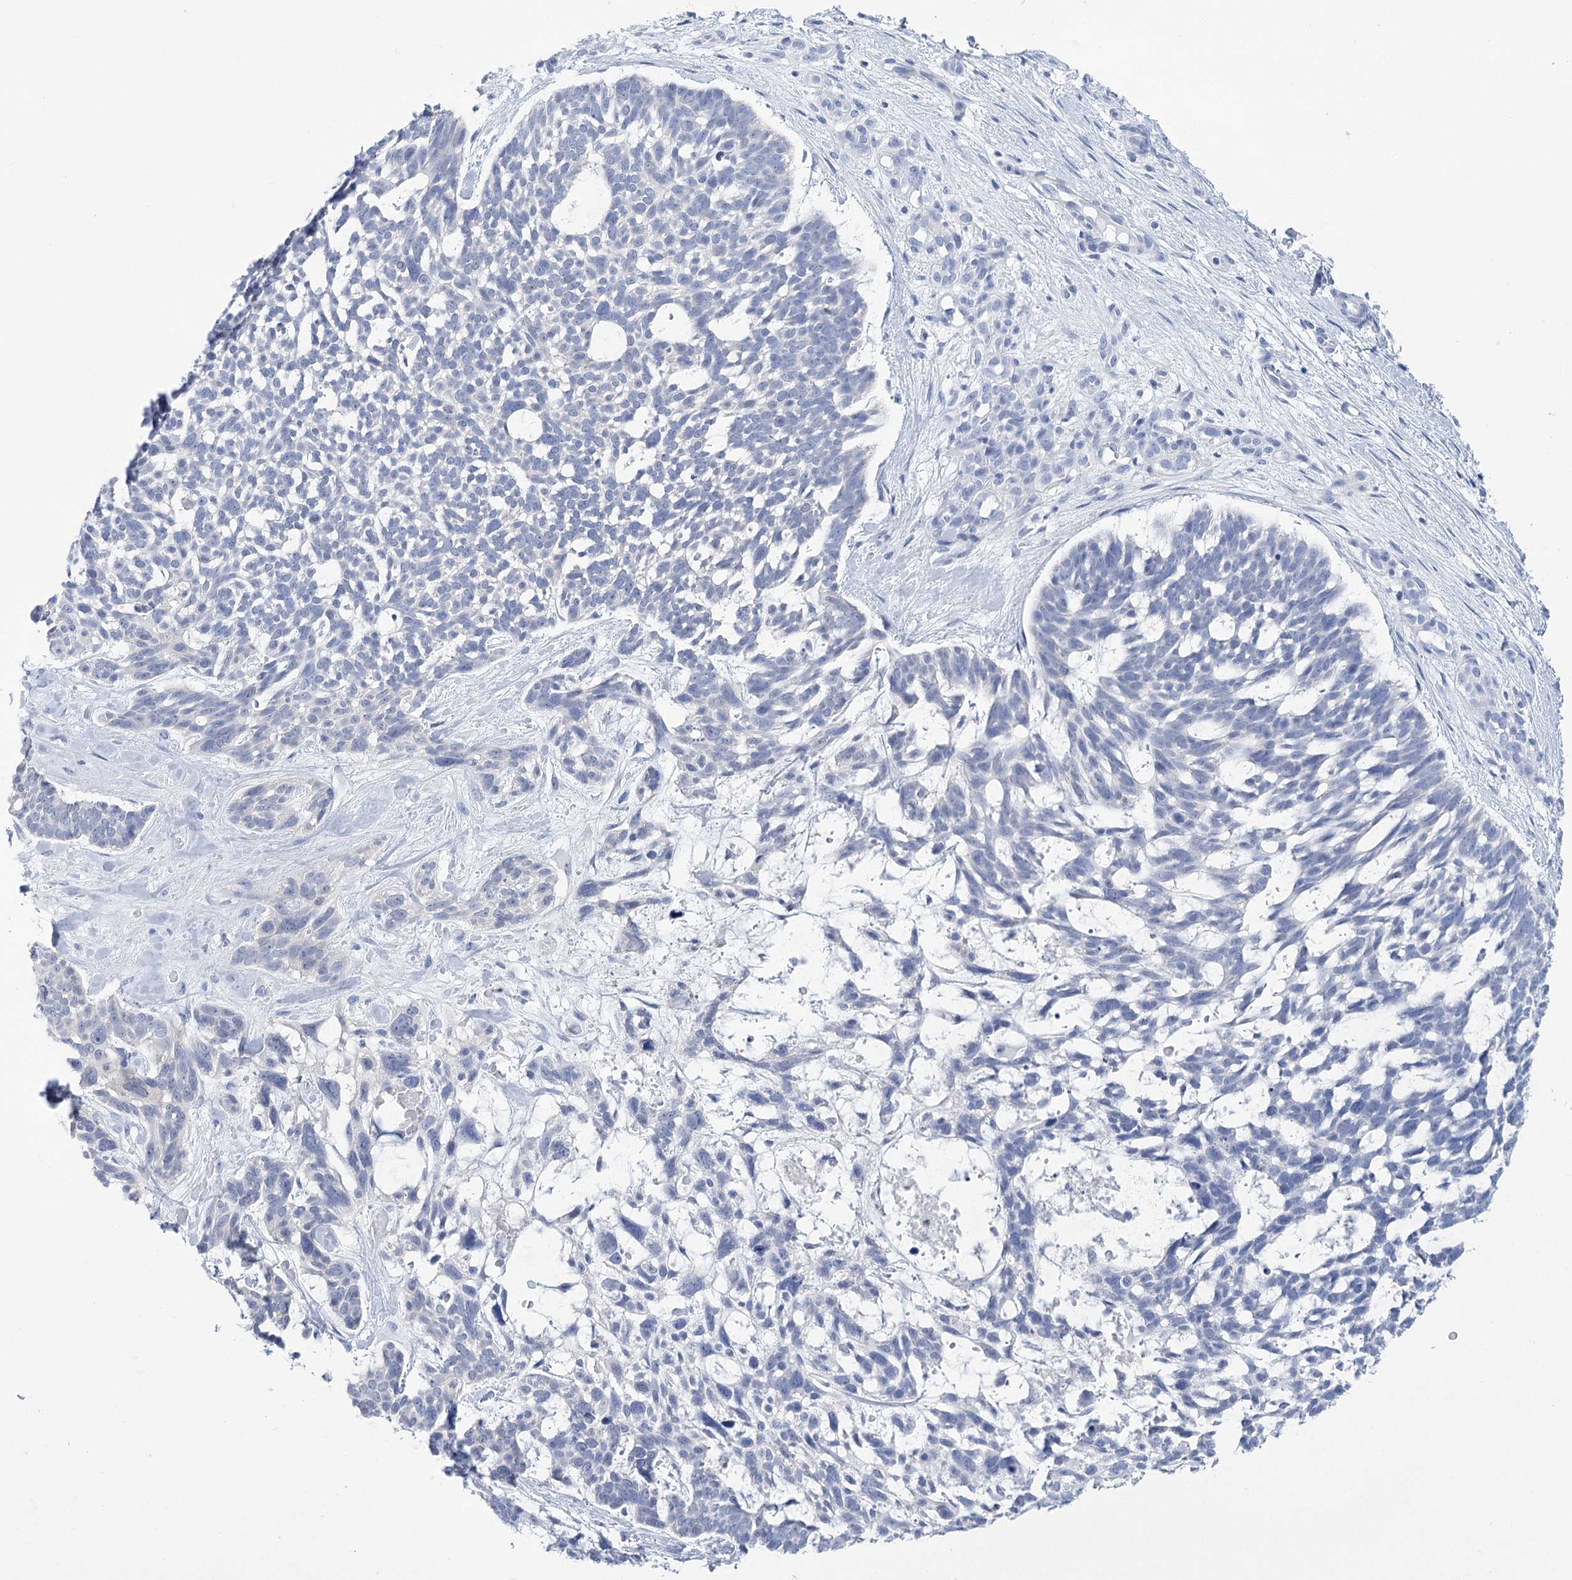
{"staining": {"intensity": "negative", "quantity": "none", "location": "none"}, "tissue": "skin cancer", "cell_type": "Tumor cells", "image_type": "cancer", "snomed": [{"axis": "morphology", "description": "Basal cell carcinoma"}, {"axis": "topography", "description": "Skin"}], "caption": "DAB immunohistochemical staining of human skin cancer exhibits no significant expression in tumor cells.", "gene": "PBLD", "patient": {"sex": "male", "age": 88}}